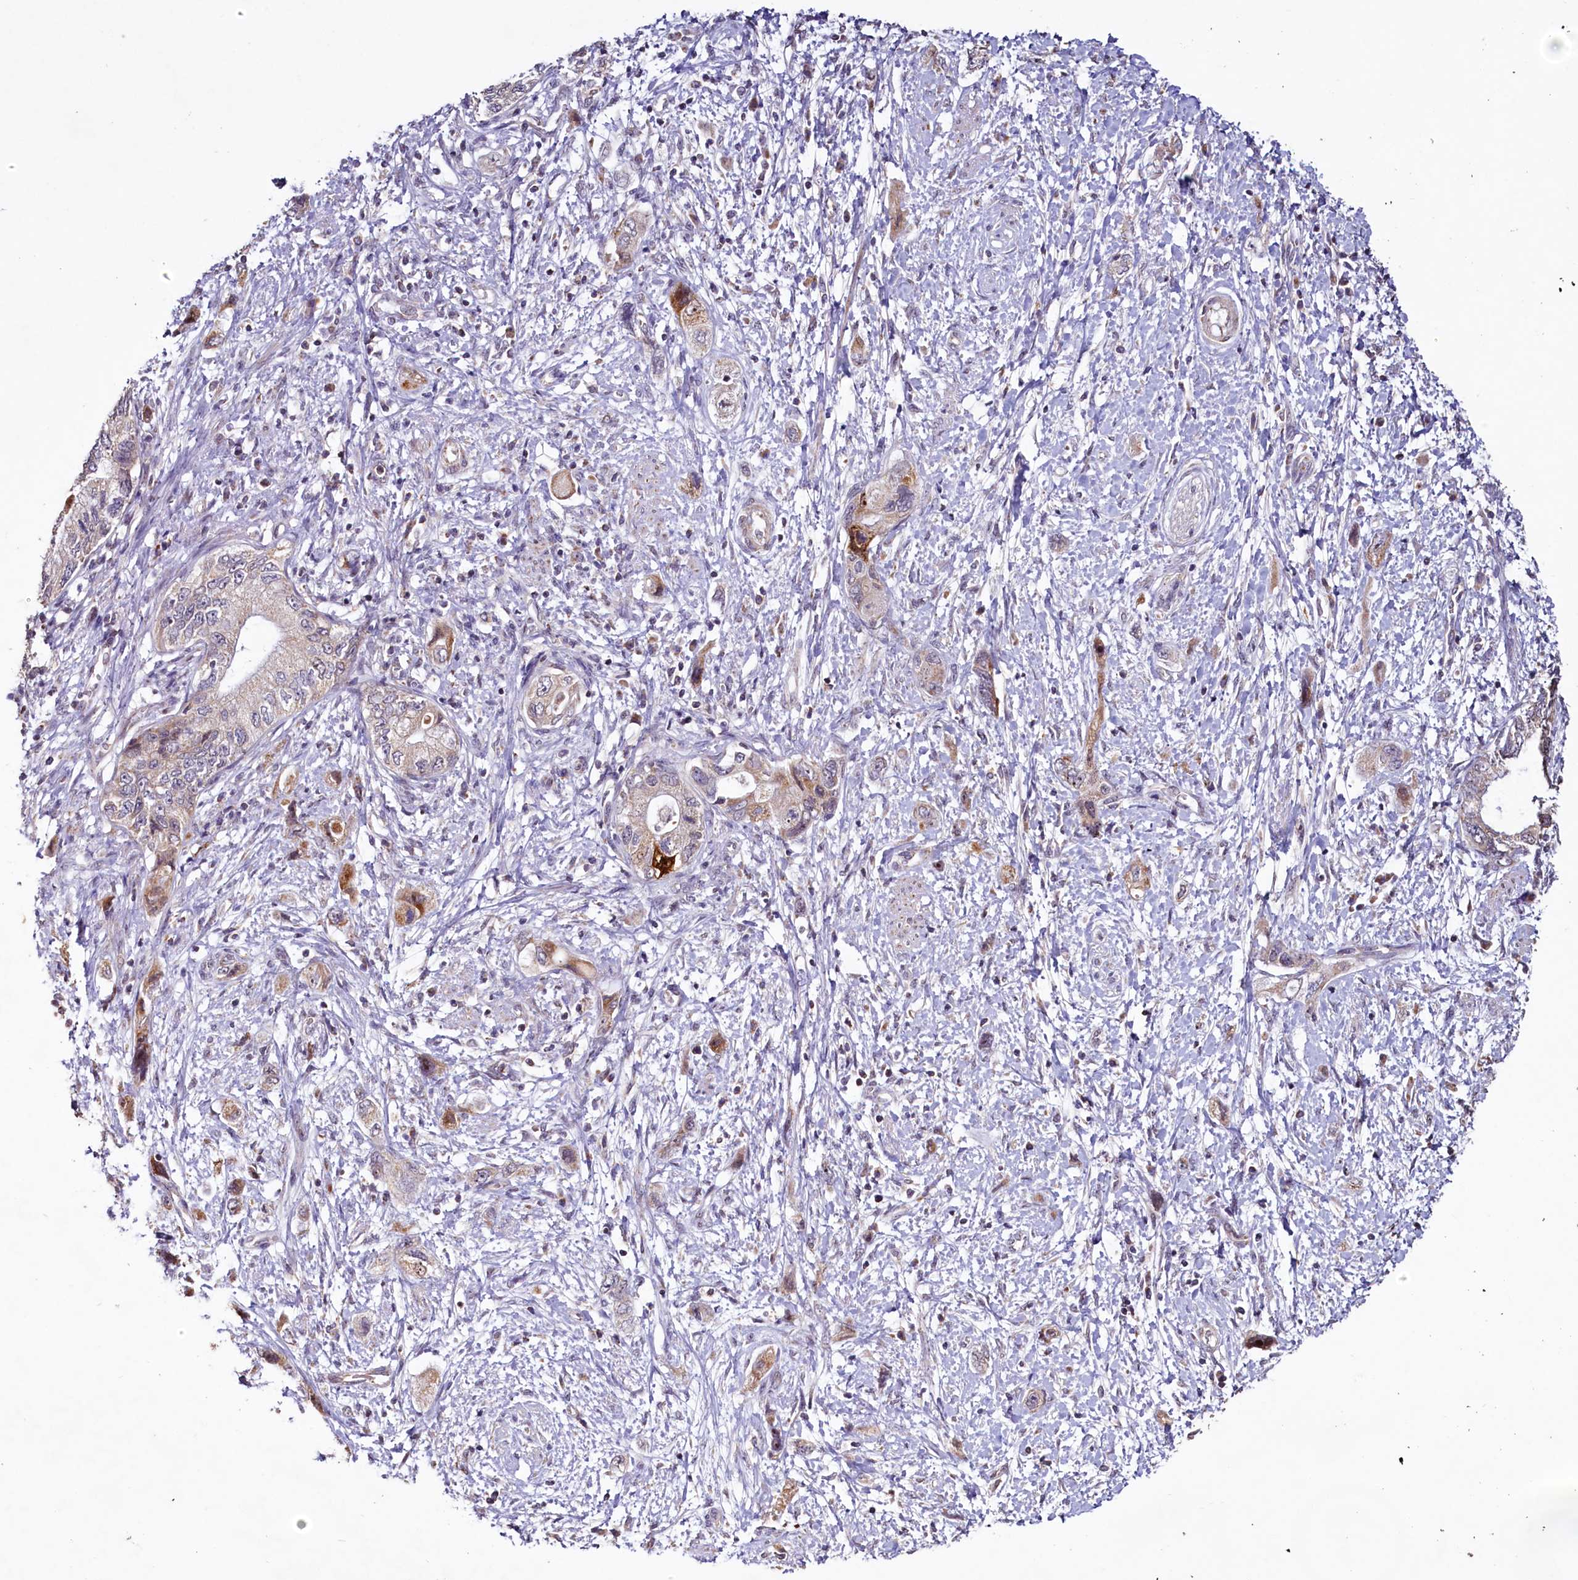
{"staining": {"intensity": "weak", "quantity": "25%-75%", "location": "cytoplasmic/membranous"}, "tissue": "pancreatic cancer", "cell_type": "Tumor cells", "image_type": "cancer", "snomed": [{"axis": "morphology", "description": "Adenocarcinoma, NOS"}, {"axis": "topography", "description": "Pancreas"}], "caption": "Pancreatic adenocarcinoma was stained to show a protein in brown. There is low levels of weak cytoplasmic/membranous expression in approximately 25%-75% of tumor cells.", "gene": "PDE6D", "patient": {"sex": "female", "age": 73}}